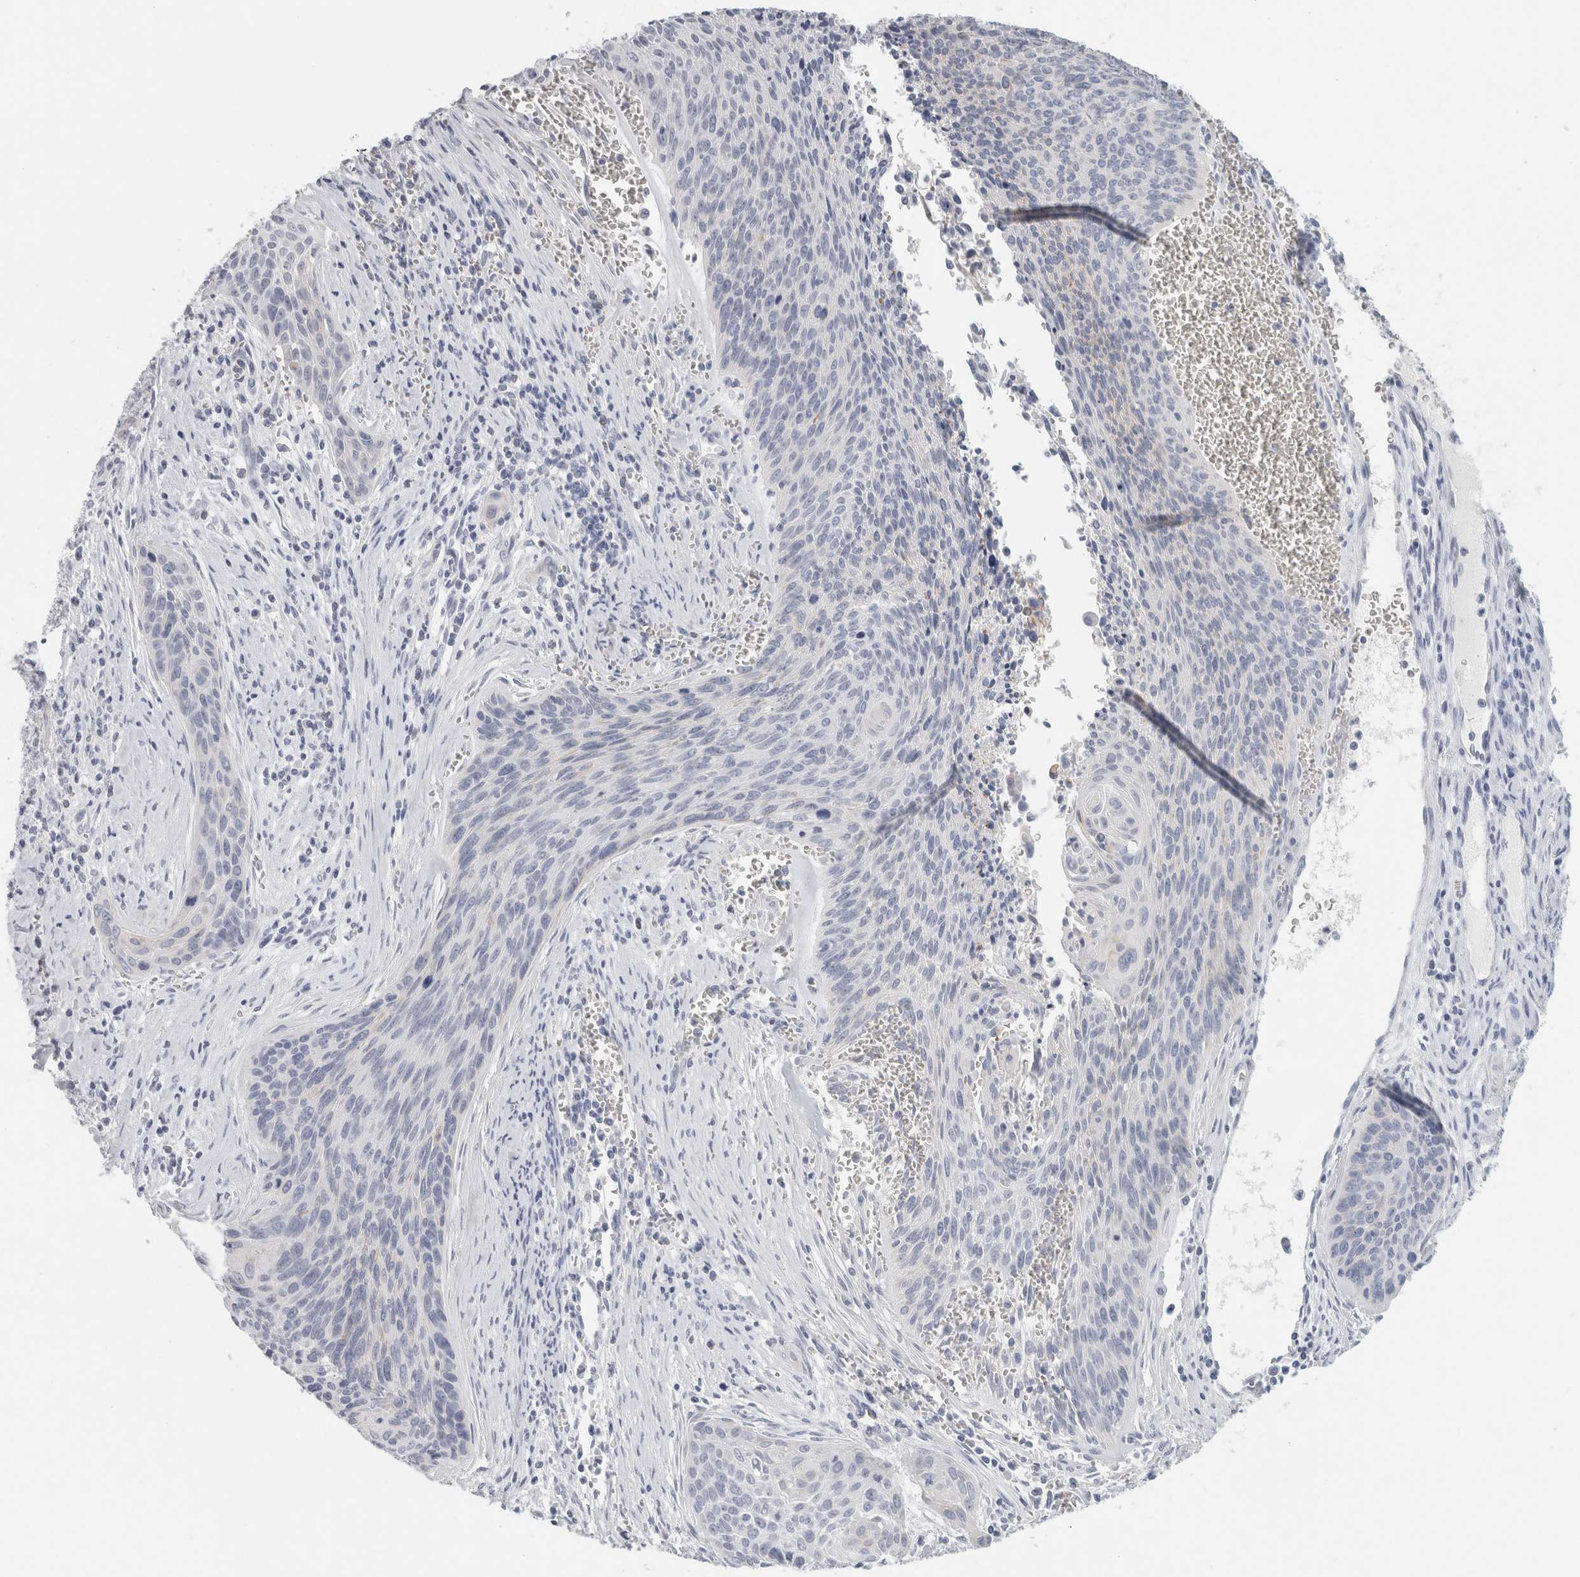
{"staining": {"intensity": "moderate", "quantity": "25%-75%", "location": "cytoplasmic/membranous"}, "tissue": "cervical cancer", "cell_type": "Tumor cells", "image_type": "cancer", "snomed": [{"axis": "morphology", "description": "Squamous cell carcinoma, NOS"}, {"axis": "topography", "description": "Cervix"}], "caption": "IHC photomicrograph of neoplastic tissue: human cervical cancer (squamous cell carcinoma) stained using immunohistochemistry (IHC) reveals medium levels of moderate protein expression localized specifically in the cytoplasmic/membranous of tumor cells, appearing as a cytoplasmic/membranous brown color.", "gene": "SLC28A3", "patient": {"sex": "female", "age": 55}}